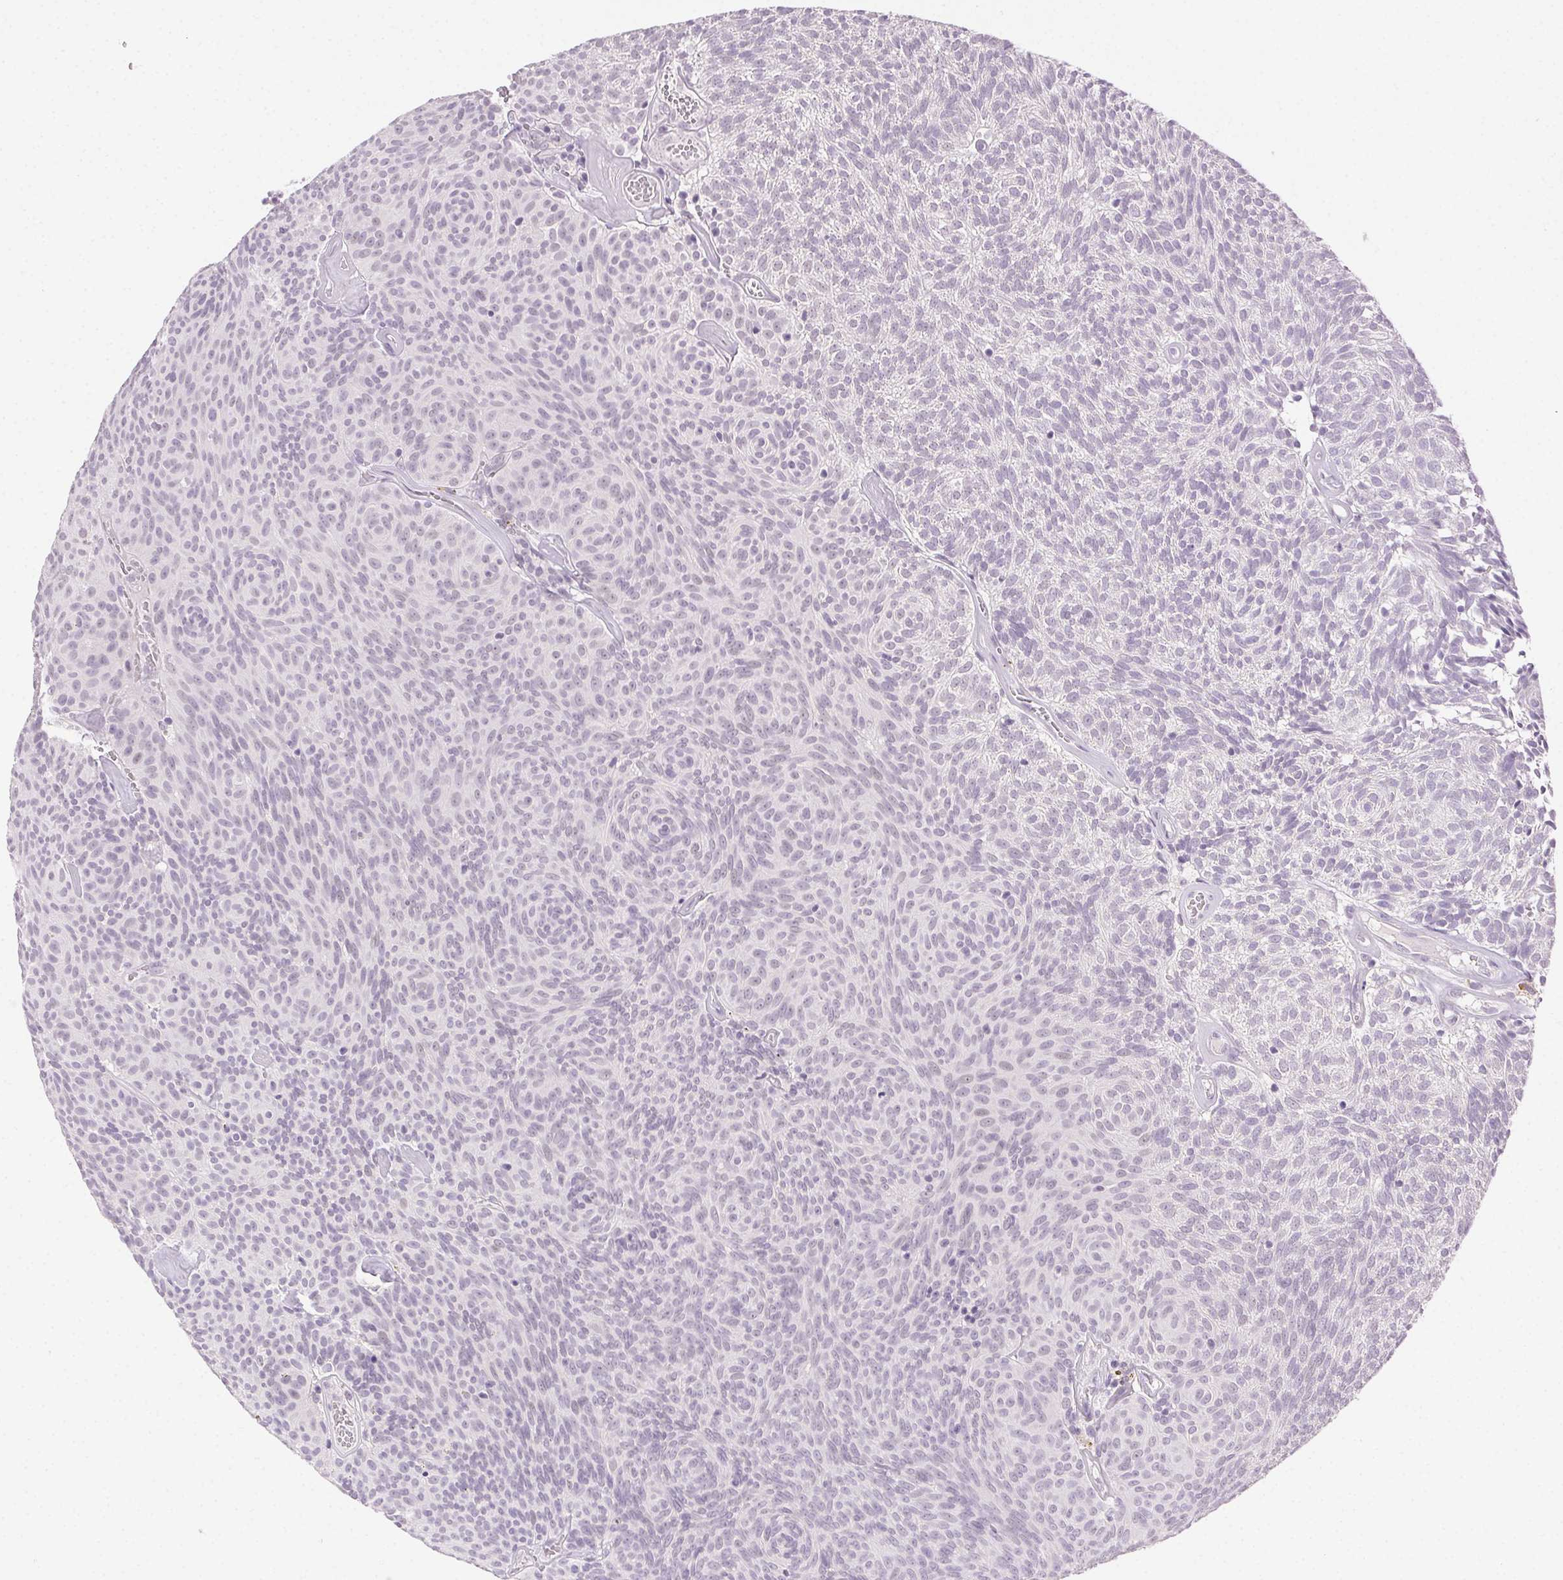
{"staining": {"intensity": "negative", "quantity": "none", "location": "none"}, "tissue": "urothelial cancer", "cell_type": "Tumor cells", "image_type": "cancer", "snomed": [{"axis": "morphology", "description": "Urothelial carcinoma, Low grade"}, {"axis": "topography", "description": "Urinary bladder"}], "caption": "This is an immunohistochemistry photomicrograph of human urothelial cancer. There is no staining in tumor cells.", "gene": "CLDN10", "patient": {"sex": "male", "age": 77}}